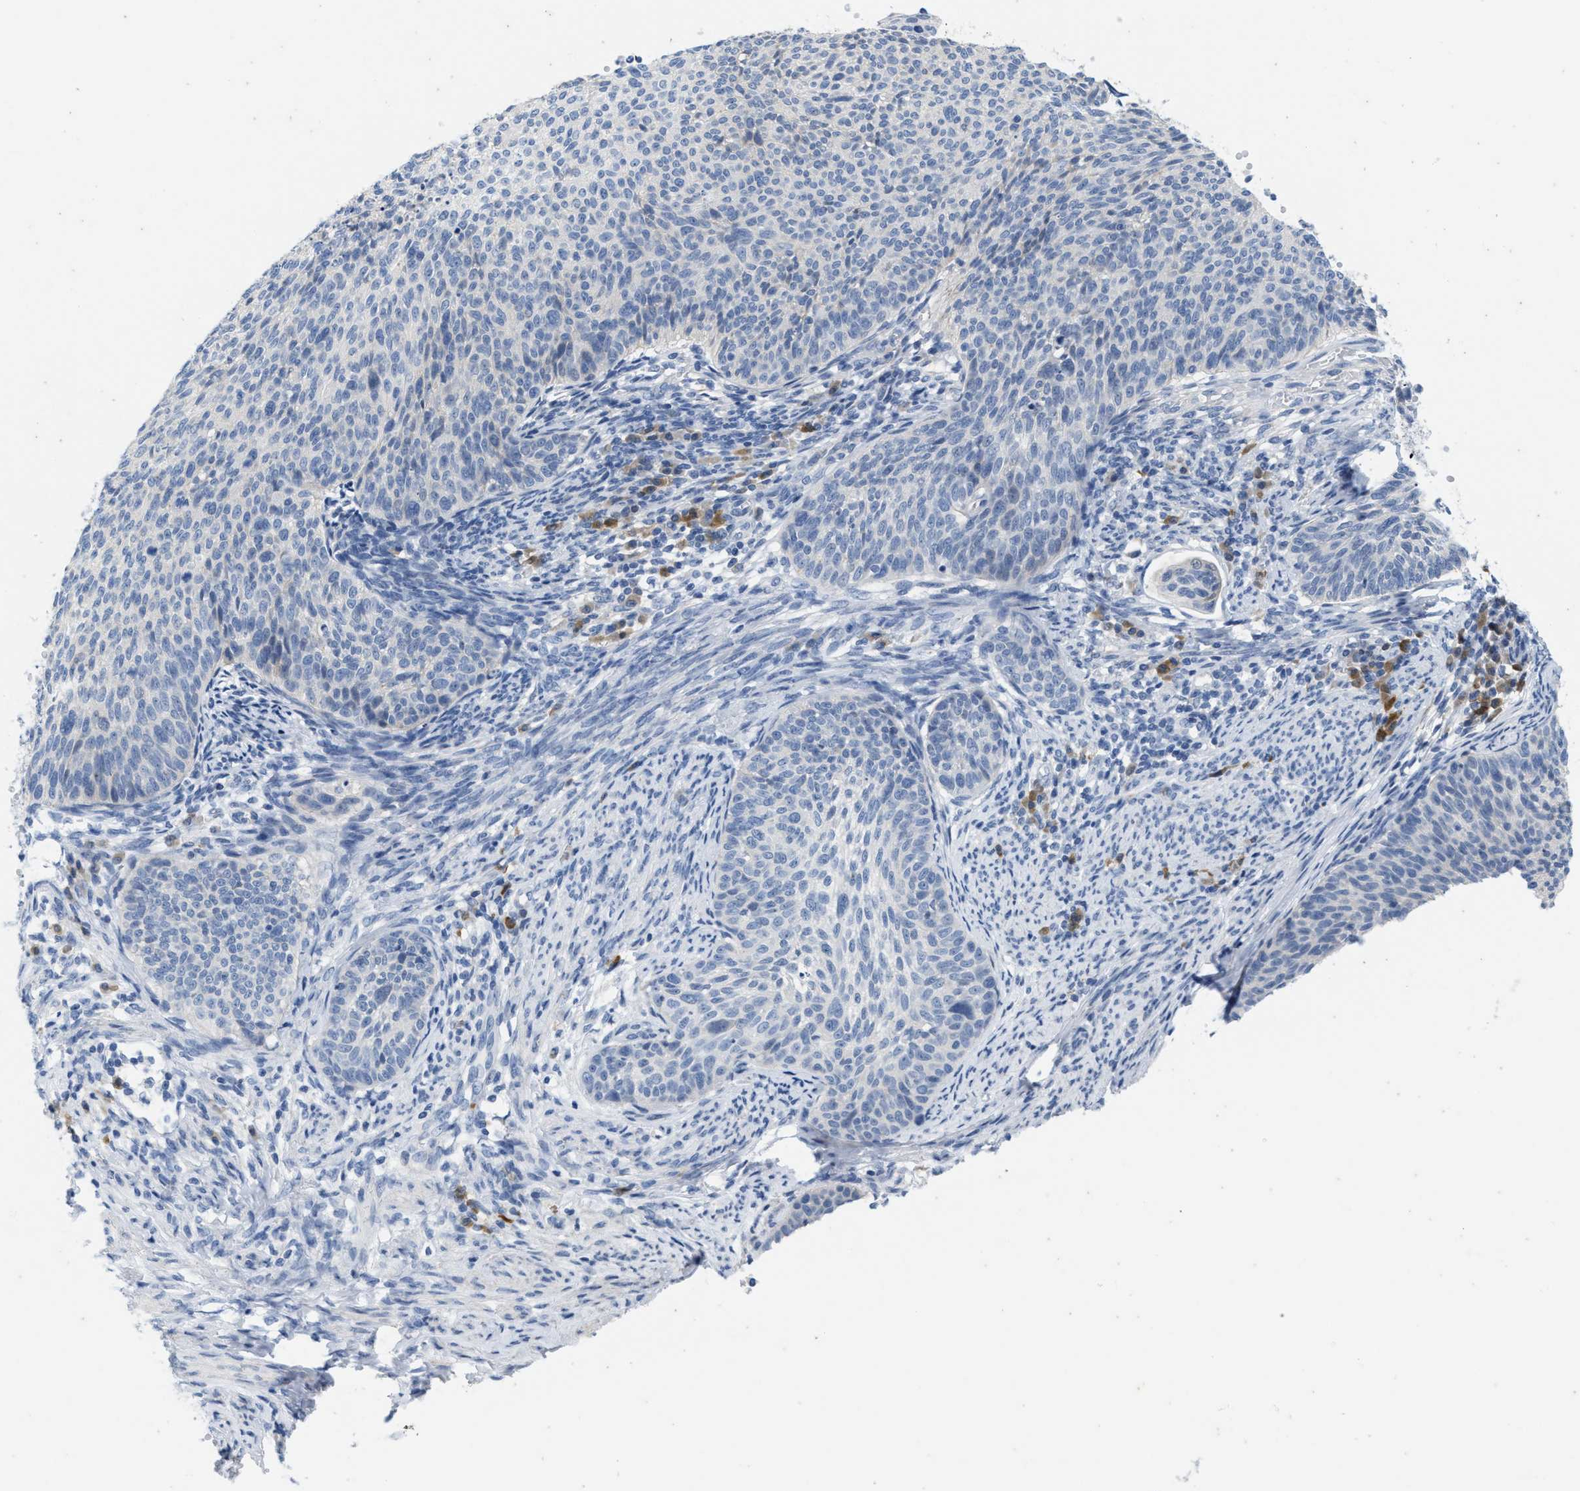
{"staining": {"intensity": "negative", "quantity": "none", "location": "none"}, "tissue": "cervical cancer", "cell_type": "Tumor cells", "image_type": "cancer", "snomed": [{"axis": "morphology", "description": "Squamous cell carcinoma, NOS"}, {"axis": "topography", "description": "Cervix"}], "caption": "DAB (3,3'-diaminobenzidine) immunohistochemical staining of human squamous cell carcinoma (cervical) displays no significant positivity in tumor cells. Brightfield microscopy of immunohistochemistry stained with DAB (brown) and hematoxylin (blue), captured at high magnification.", "gene": "ABCB11", "patient": {"sex": "female", "age": 70}}